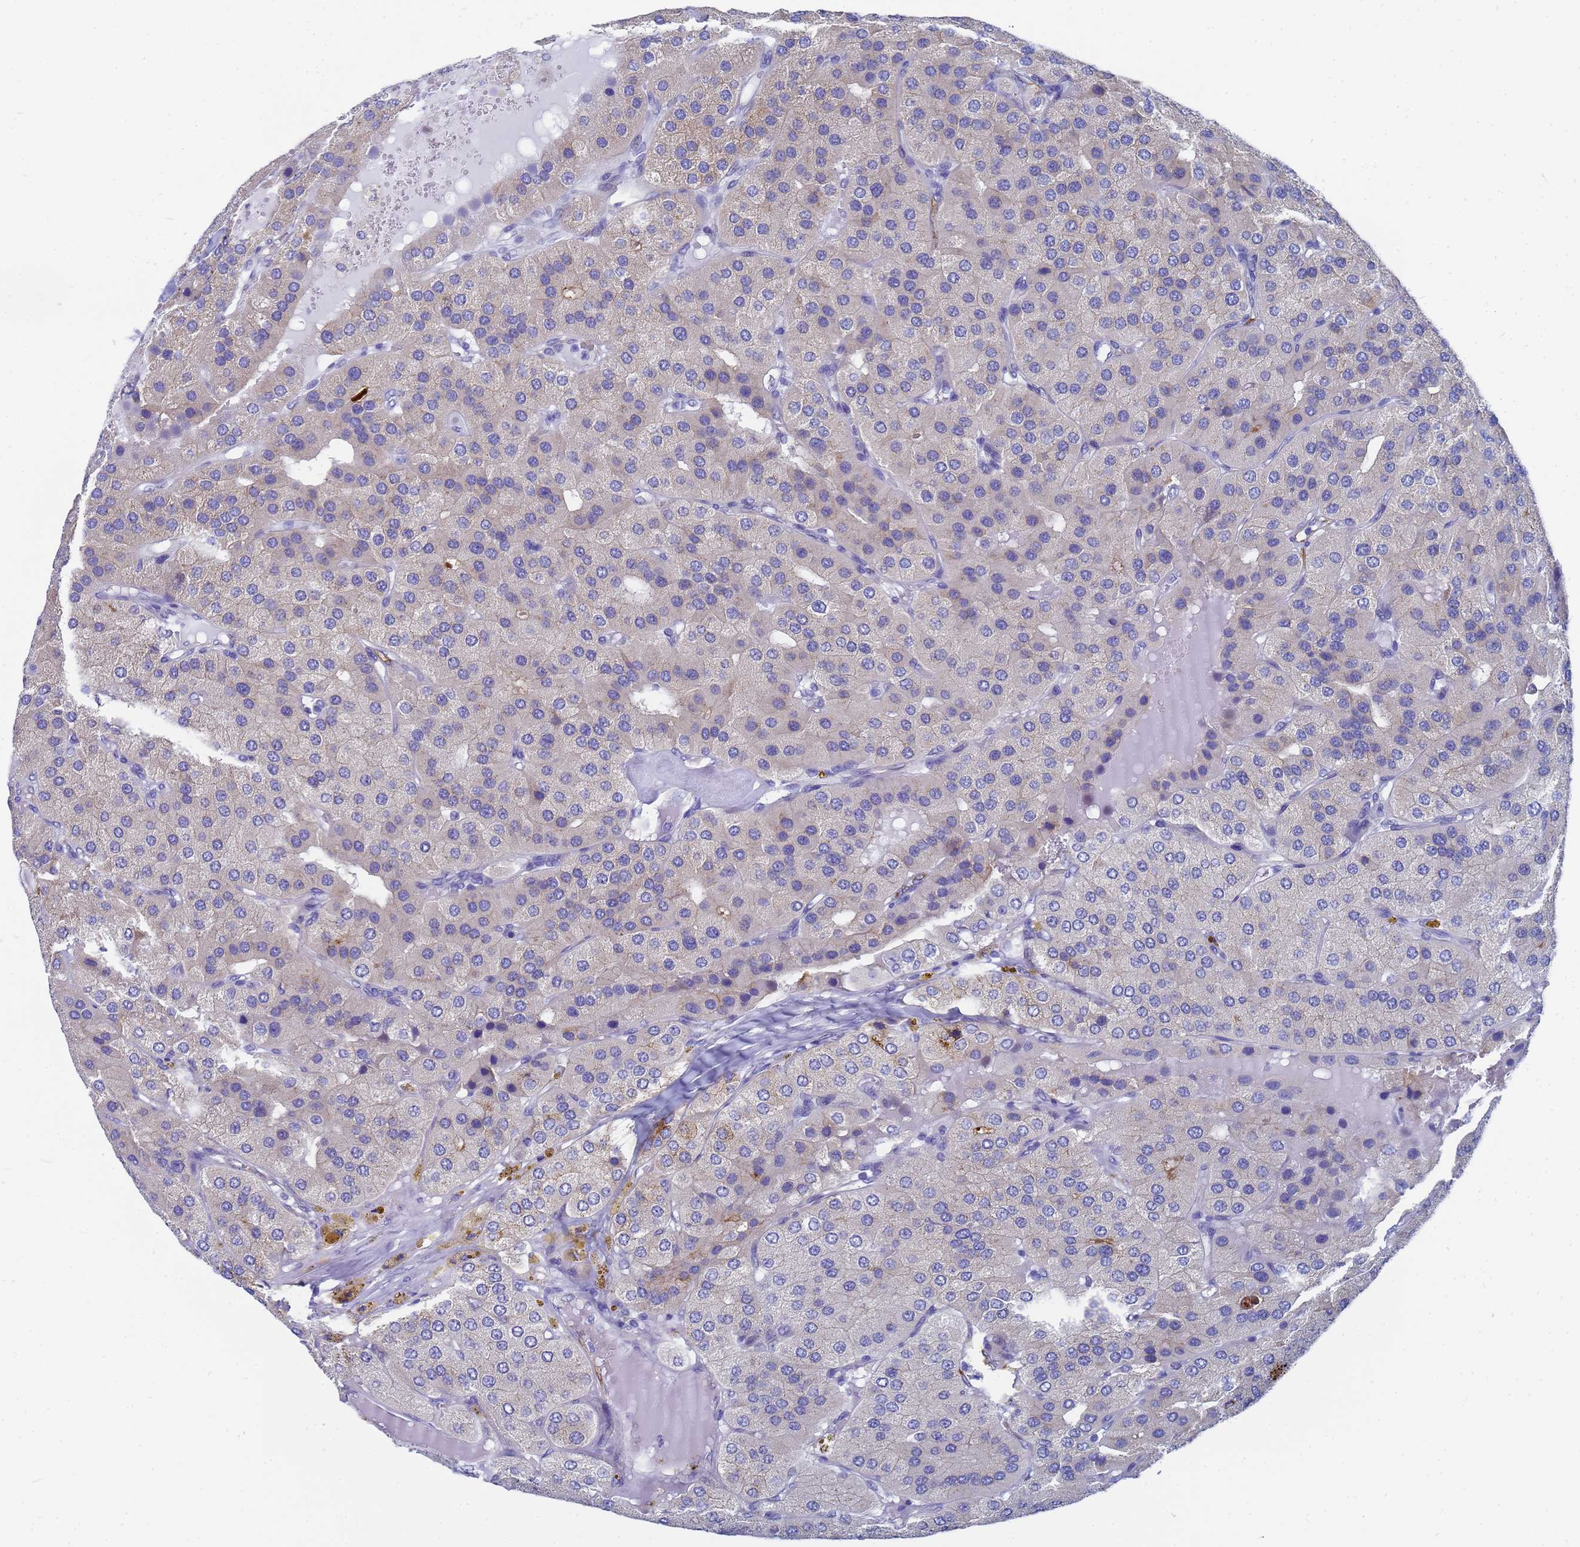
{"staining": {"intensity": "negative", "quantity": "none", "location": "none"}, "tissue": "parathyroid gland", "cell_type": "Glandular cells", "image_type": "normal", "snomed": [{"axis": "morphology", "description": "Normal tissue, NOS"}, {"axis": "morphology", "description": "Adenoma, NOS"}, {"axis": "topography", "description": "Parathyroid gland"}], "caption": "IHC of normal human parathyroid gland demonstrates no expression in glandular cells.", "gene": "TM4SF4", "patient": {"sex": "female", "age": 86}}